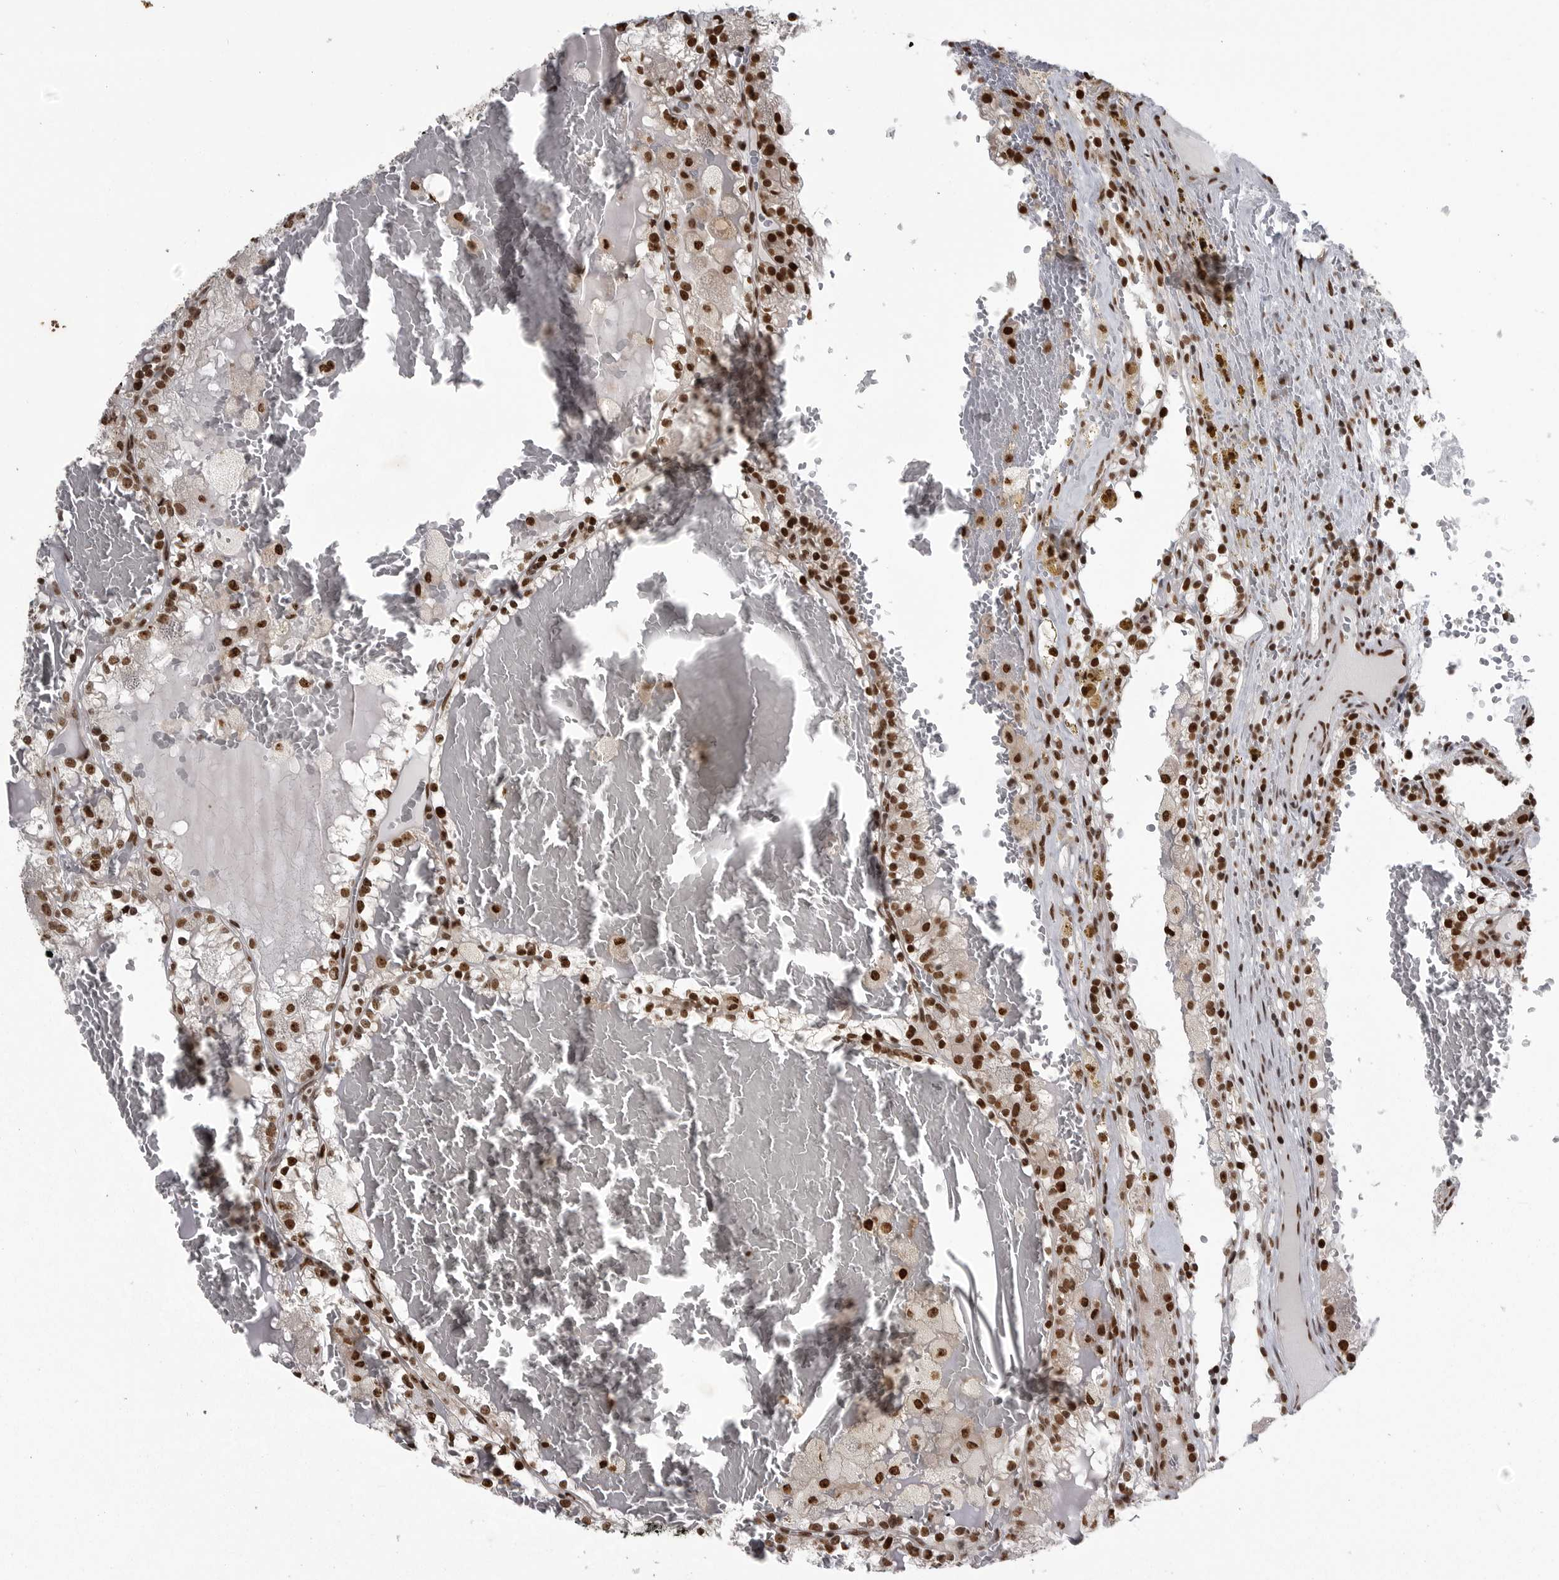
{"staining": {"intensity": "strong", "quantity": ">75%", "location": "nuclear"}, "tissue": "renal cancer", "cell_type": "Tumor cells", "image_type": "cancer", "snomed": [{"axis": "morphology", "description": "Adenocarcinoma, NOS"}, {"axis": "topography", "description": "Kidney"}], "caption": "Protein expression analysis of human renal adenocarcinoma reveals strong nuclear staining in about >75% of tumor cells. The protein is stained brown, and the nuclei are stained in blue (DAB (3,3'-diaminobenzidine) IHC with brightfield microscopy, high magnification).", "gene": "YAF2", "patient": {"sex": "female", "age": 56}}